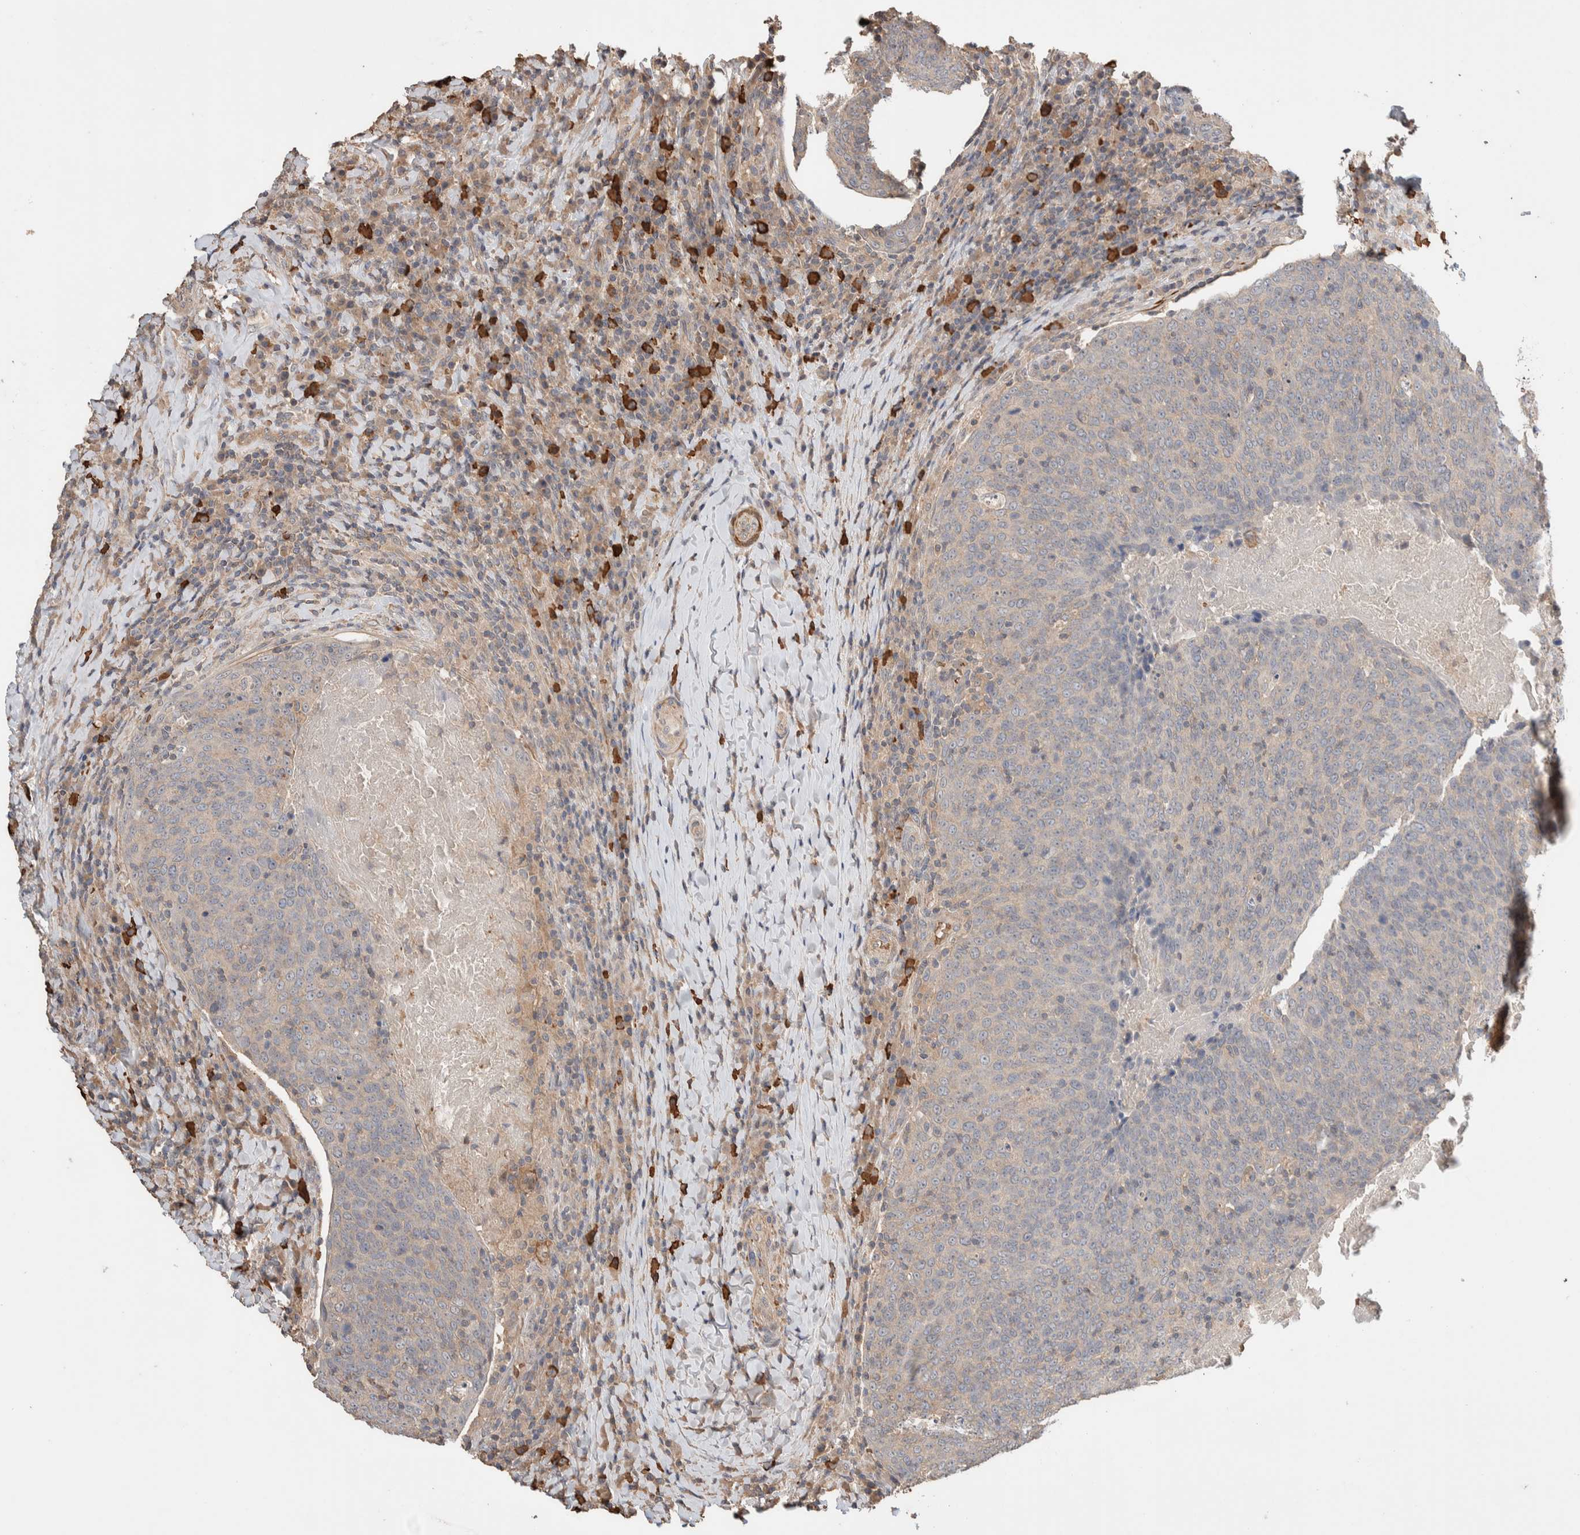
{"staining": {"intensity": "weak", "quantity": "<25%", "location": "cytoplasmic/membranous"}, "tissue": "head and neck cancer", "cell_type": "Tumor cells", "image_type": "cancer", "snomed": [{"axis": "morphology", "description": "Squamous cell carcinoma, NOS"}, {"axis": "morphology", "description": "Squamous cell carcinoma, metastatic, NOS"}, {"axis": "topography", "description": "Lymph node"}, {"axis": "topography", "description": "Head-Neck"}], "caption": "A high-resolution image shows IHC staining of head and neck cancer, which demonstrates no significant staining in tumor cells.", "gene": "WDR91", "patient": {"sex": "male", "age": 62}}